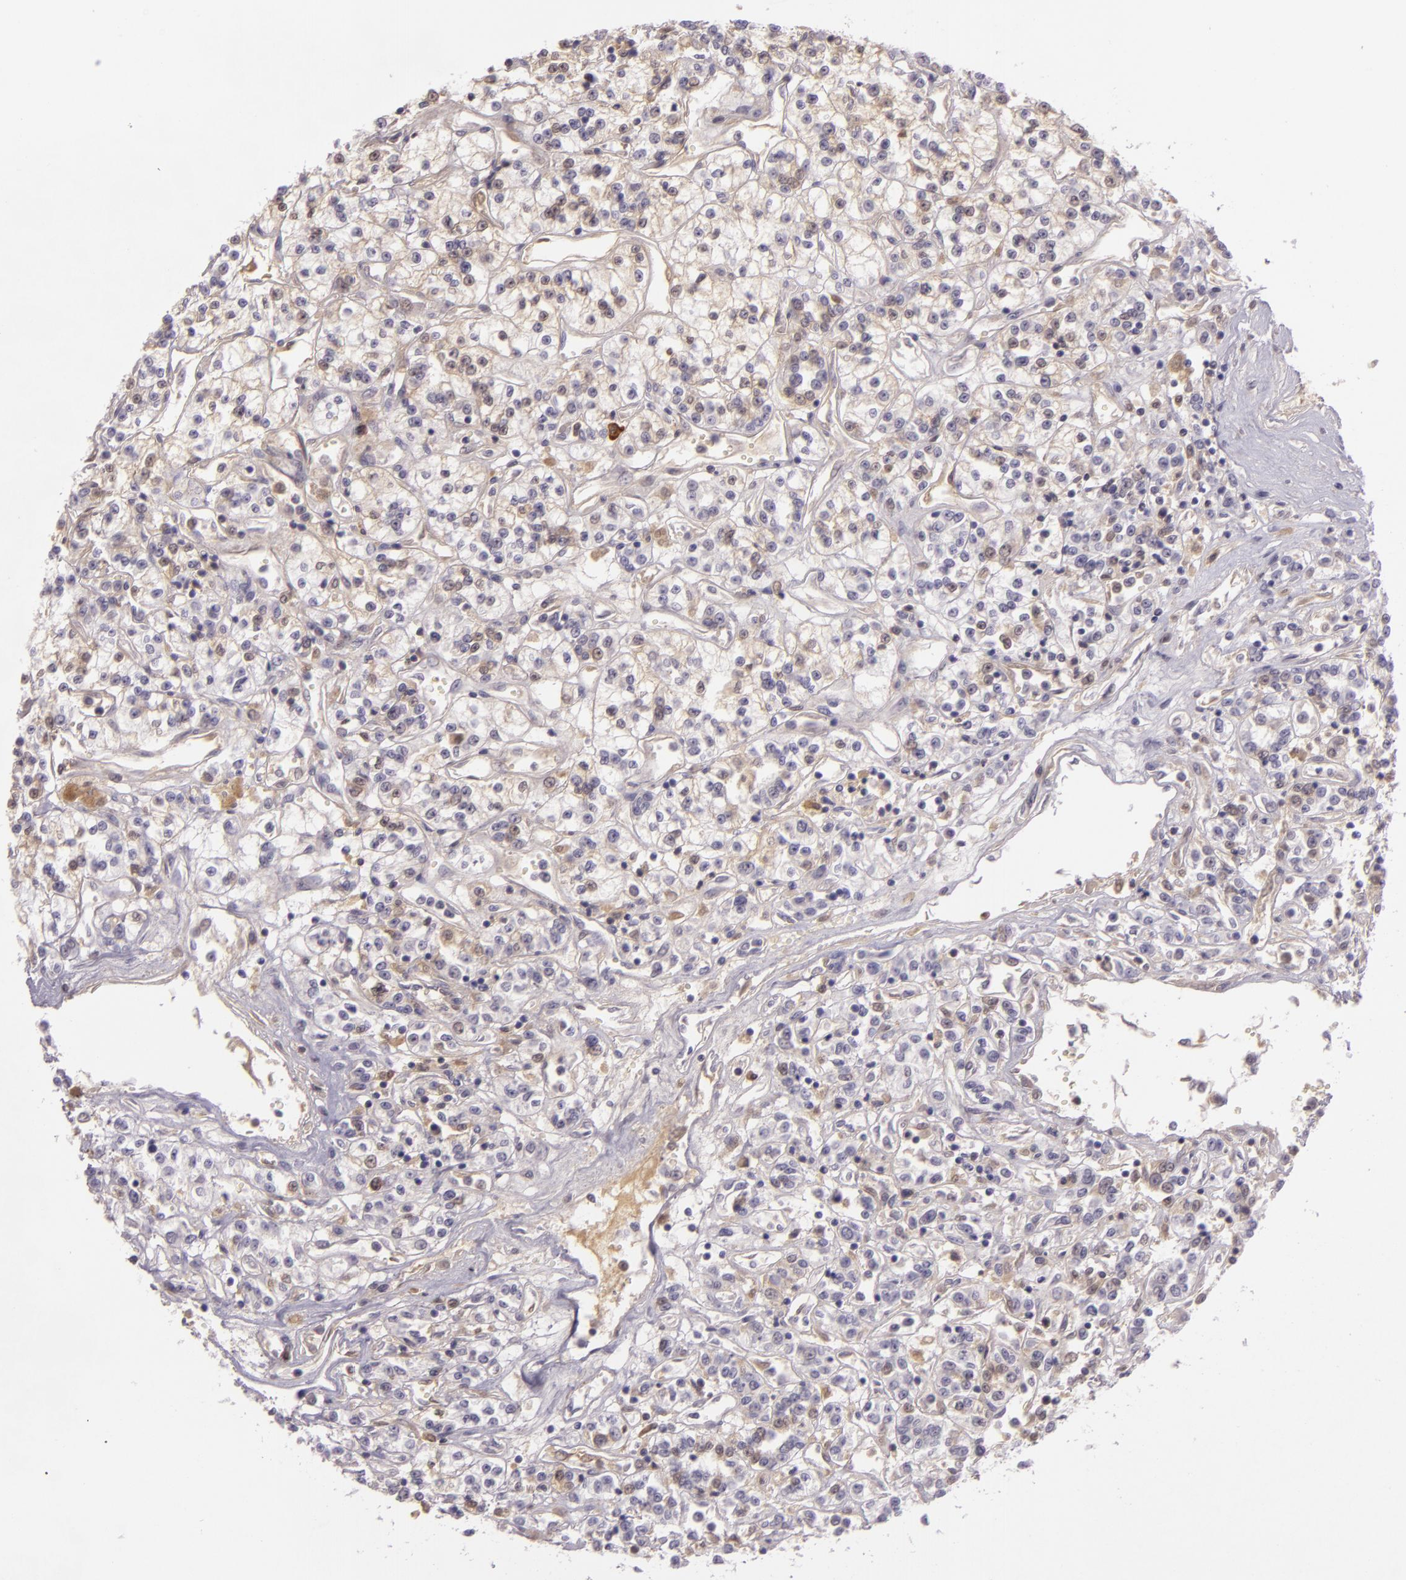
{"staining": {"intensity": "weak", "quantity": "<25%", "location": "cytoplasmic/membranous,nuclear"}, "tissue": "renal cancer", "cell_type": "Tumor cells", "image_type": "cancer", "snomed": [{"axis": "morphology", "description": "Adenocarcinoma, NOS"}, {"axis": "topography", "description": "Kidney"}], "caption": "Immunohistochemical staining of renal adenocarcinoma displays no significant expression in tumor cells. The staining is performed using DAB brown chromogen with nuclei counter-stained in using hematoxylin.", "gene": "CHEK2", "patient": {"sex": "female", "age": 76}}